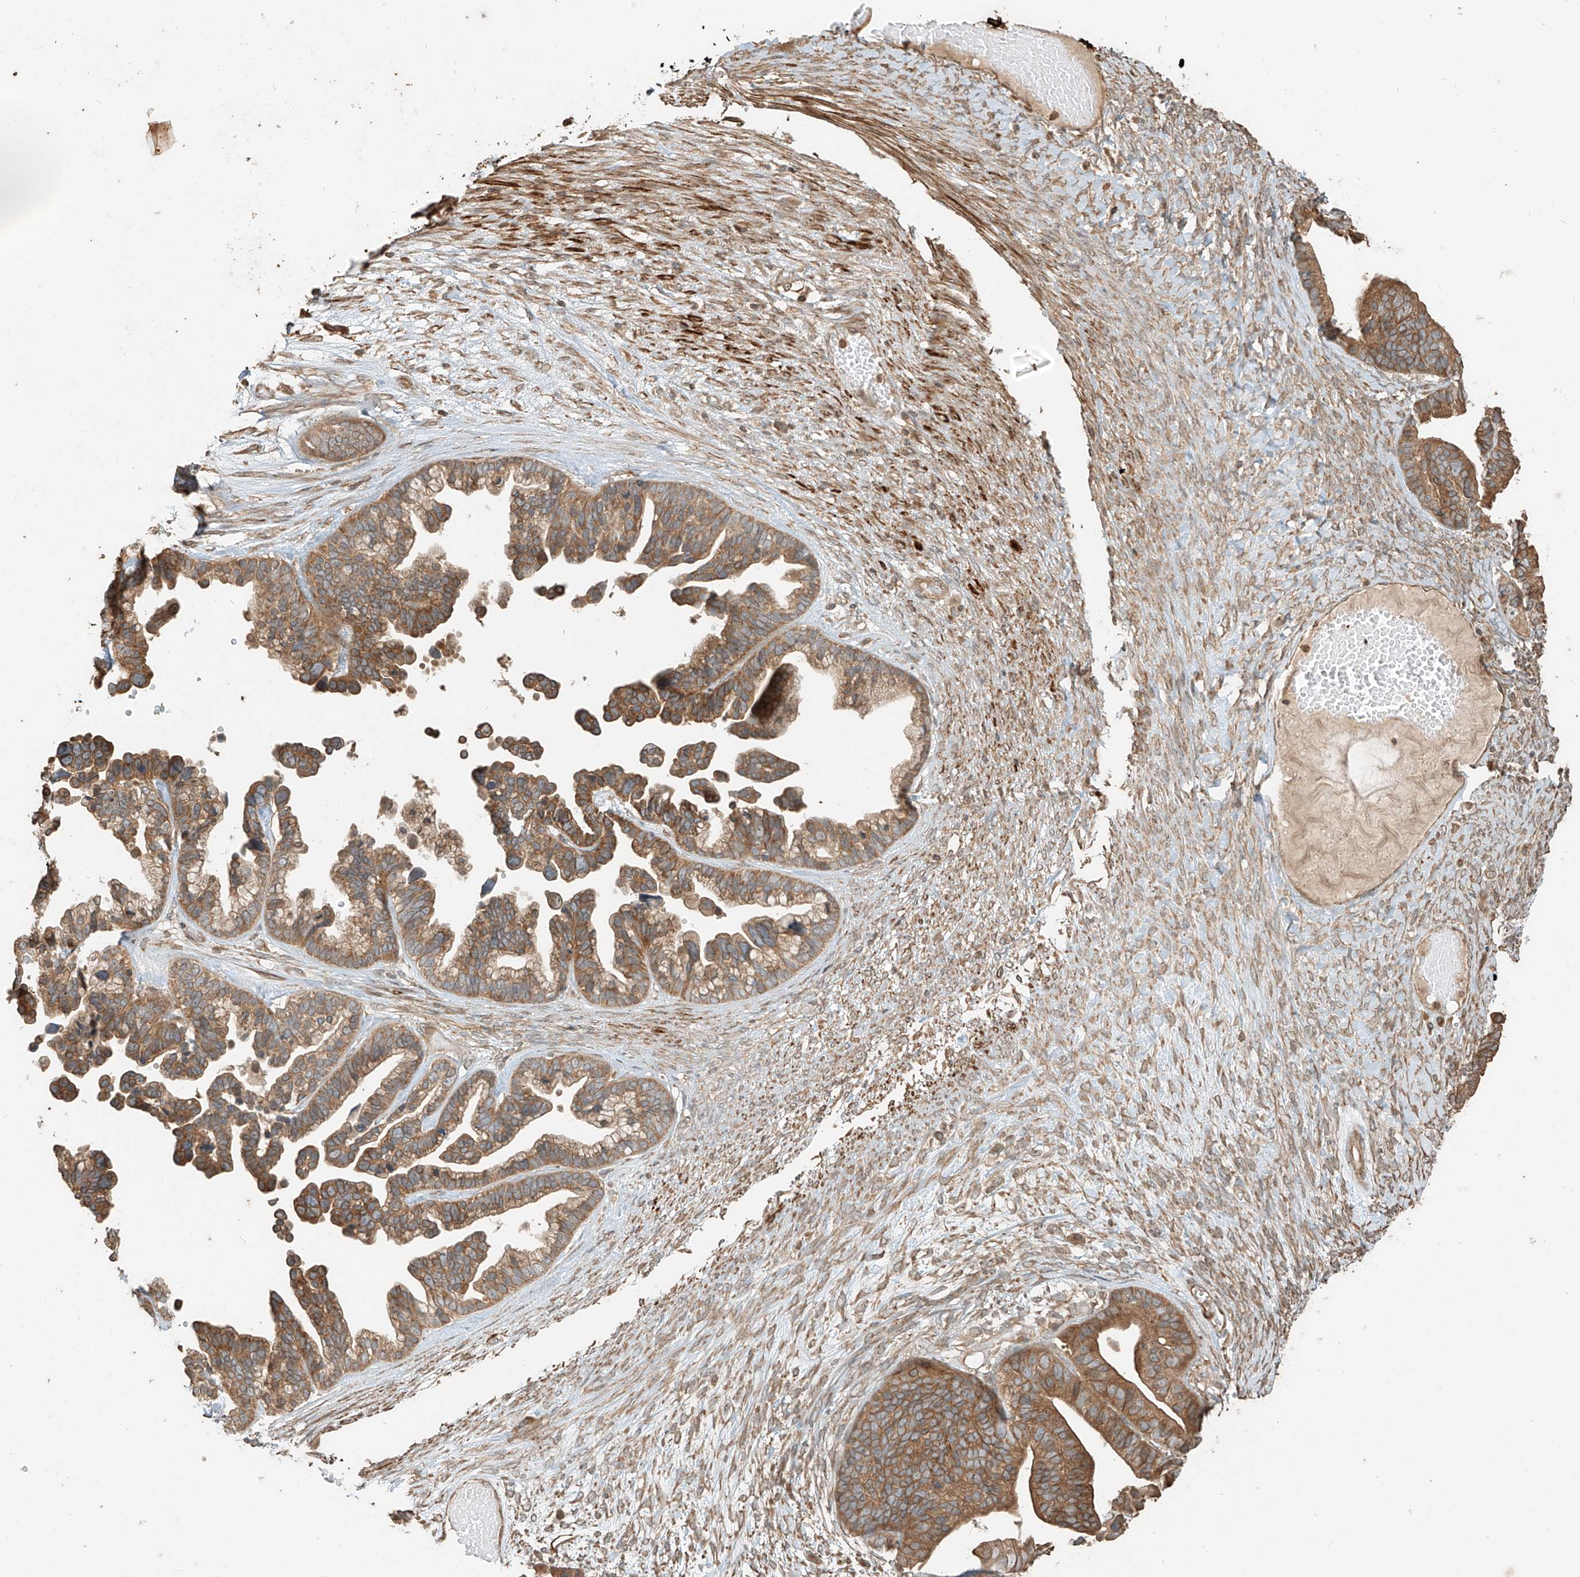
{"staining": {"intensity": "moderate", "quantity": ">75%", "location": "cytoplasmic/membranous"}, "tissue": "ovarian cancer", "cell_type": "Tumor cells", "image_type": "cancer", "snomed": [{"axis": "morphology", "description": "Cystadenocarcinoma, serous, NOS"}, {"axis": "topography", "description": "Ovary"}], "caption": "This is a histology image of immunohistochemistry (IHC) staining of ovarian cancer, which shows moderate expression in the cytoplasmic/membranous of tumor cells.", "gene": "ANKZF1", "patient": {"sex": "female", "age": 56}}